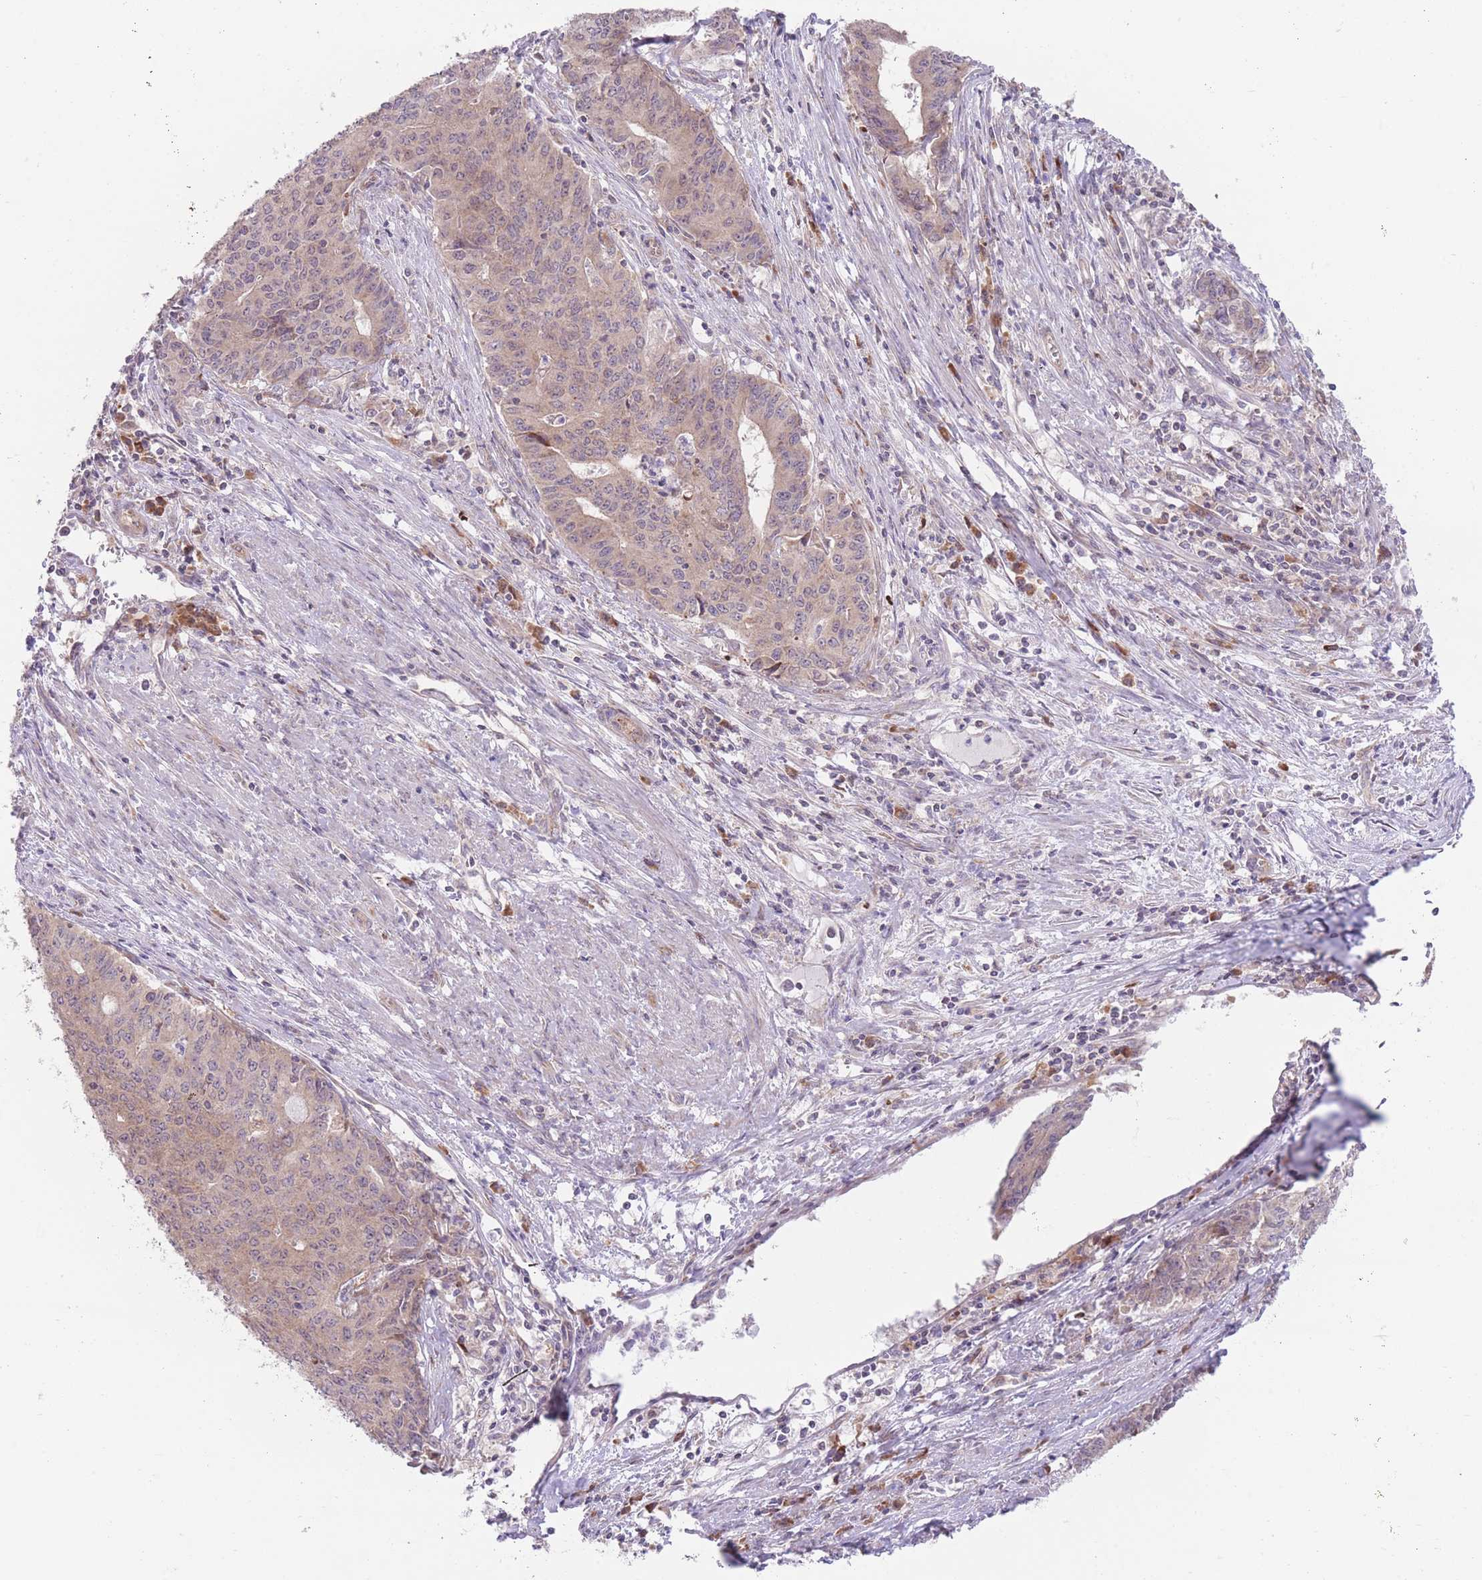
{"staining": {"intensity": "weak", "quantity": ">75%", "location": "cytoplasmic/membranous"}, "tissue": "endometrial cancer", "cell_type": "Tumor cells", "image_type": "cancer", "snomed": [{"axis": "morphology", "description": "Adenocarcinoma, NOS"}, {"axis": "topography", "description": "Endometrium"}], "caption": "Immunohistochemistry (DAB (3,3'-diaminobenzidine)) staining of human endometrial cancer (adenocarcinoma) demonstrates weak cytoplasmic/membranous protein staining in approximately >75% of tumor cells.", "gene": "BOLA2B", "patient": {"sex": "female", "age": 59}}